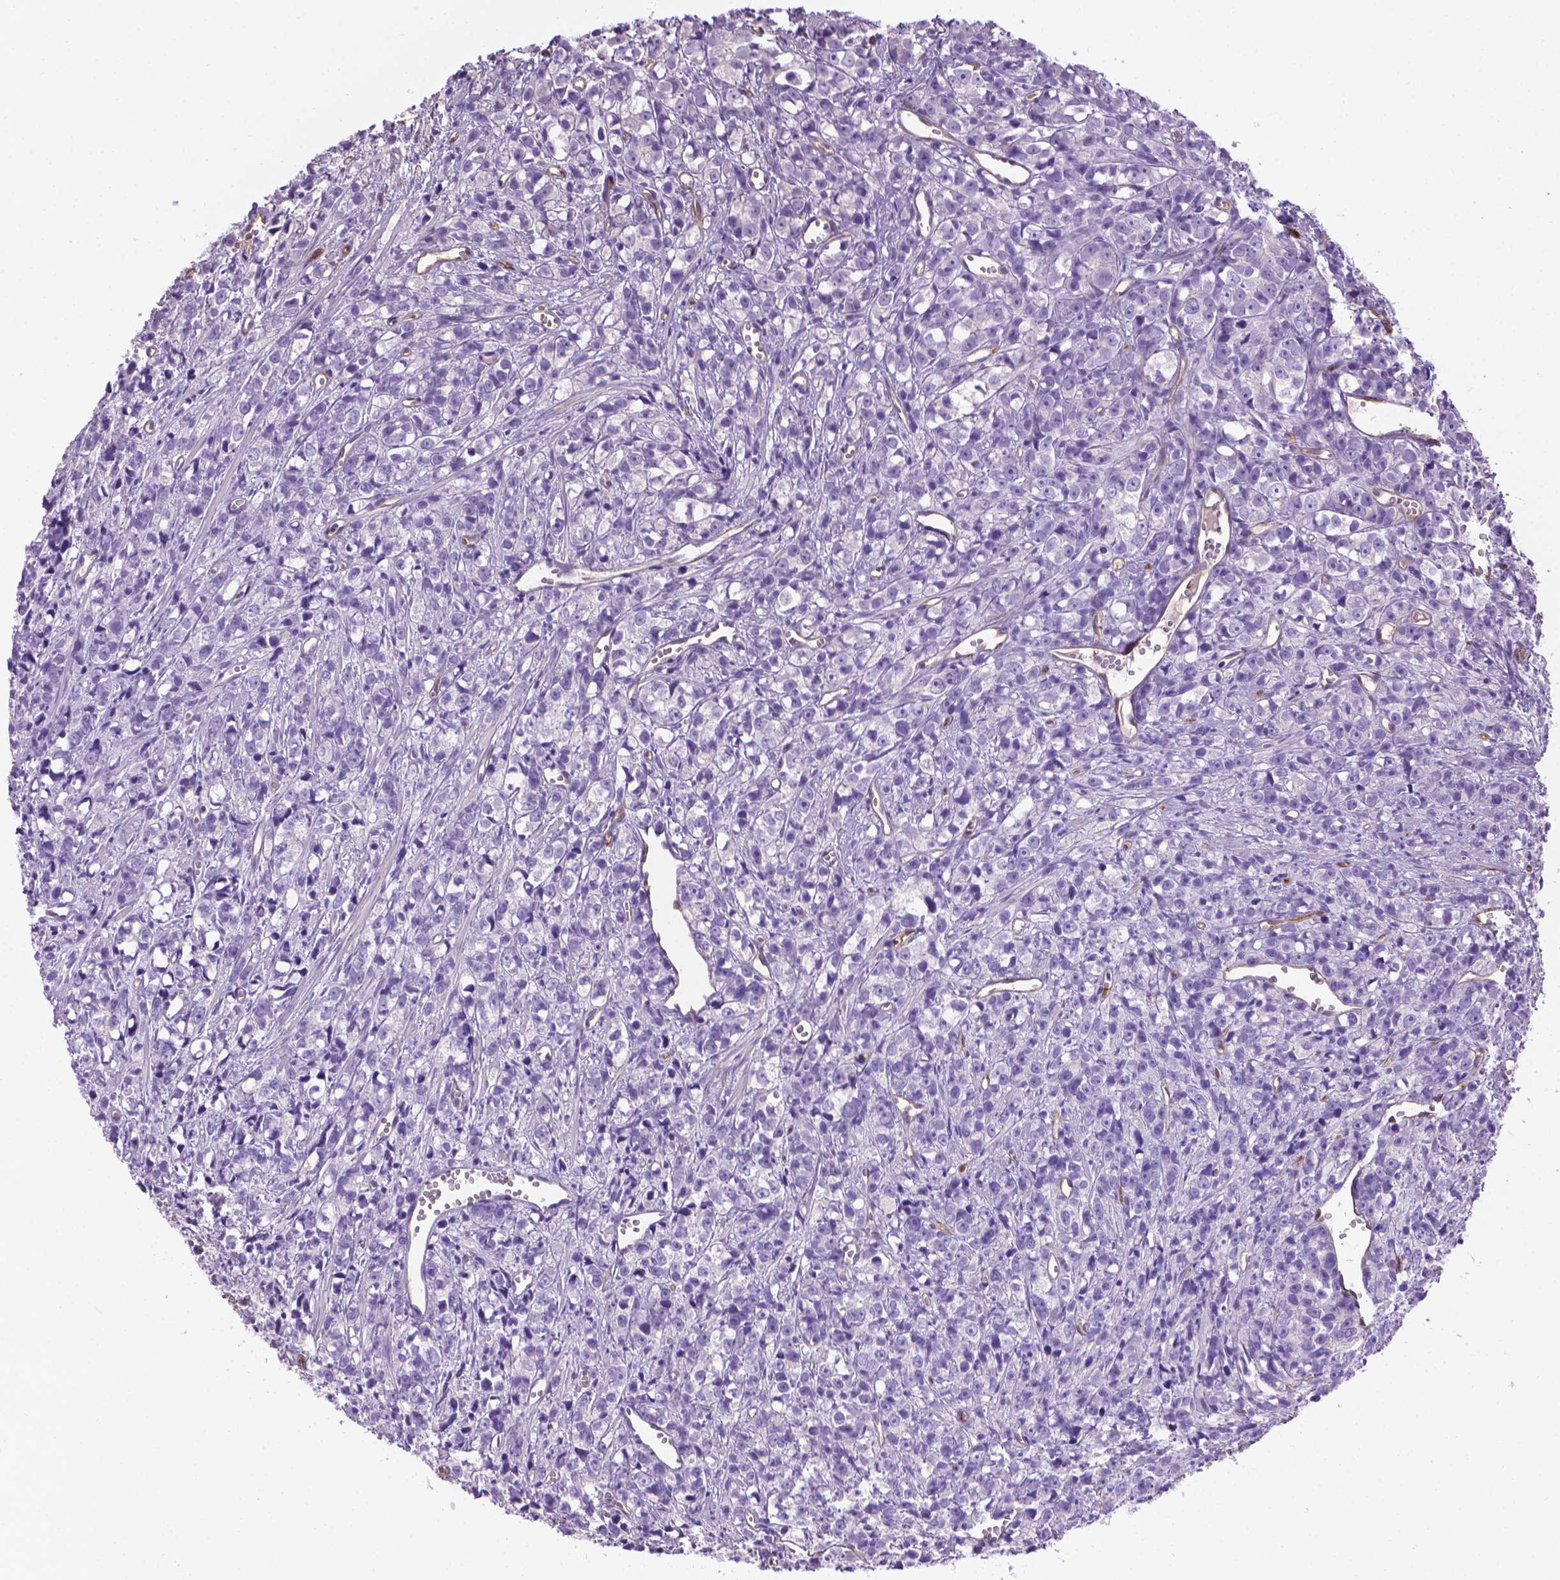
{"staining": {"intensity": "negative", "quantity": "none", "location": "none"}, "tissue": "prostate cancer", "cell_type": "Tumor cells", "image_type": "cancer", "snomed": [{"axis": "morphology", "description": "Adenocarcinoma, High grade"}, {"axis": "topography", "description": "Prostate"}], "caption": "This is an immunohistochemistry photomicrograph of adenocarcinoma (high-grade) (prostate). There is no staining in tumor cells.", "gene": "CLIC4", "patient": {"sex": "male", "age": 77}}